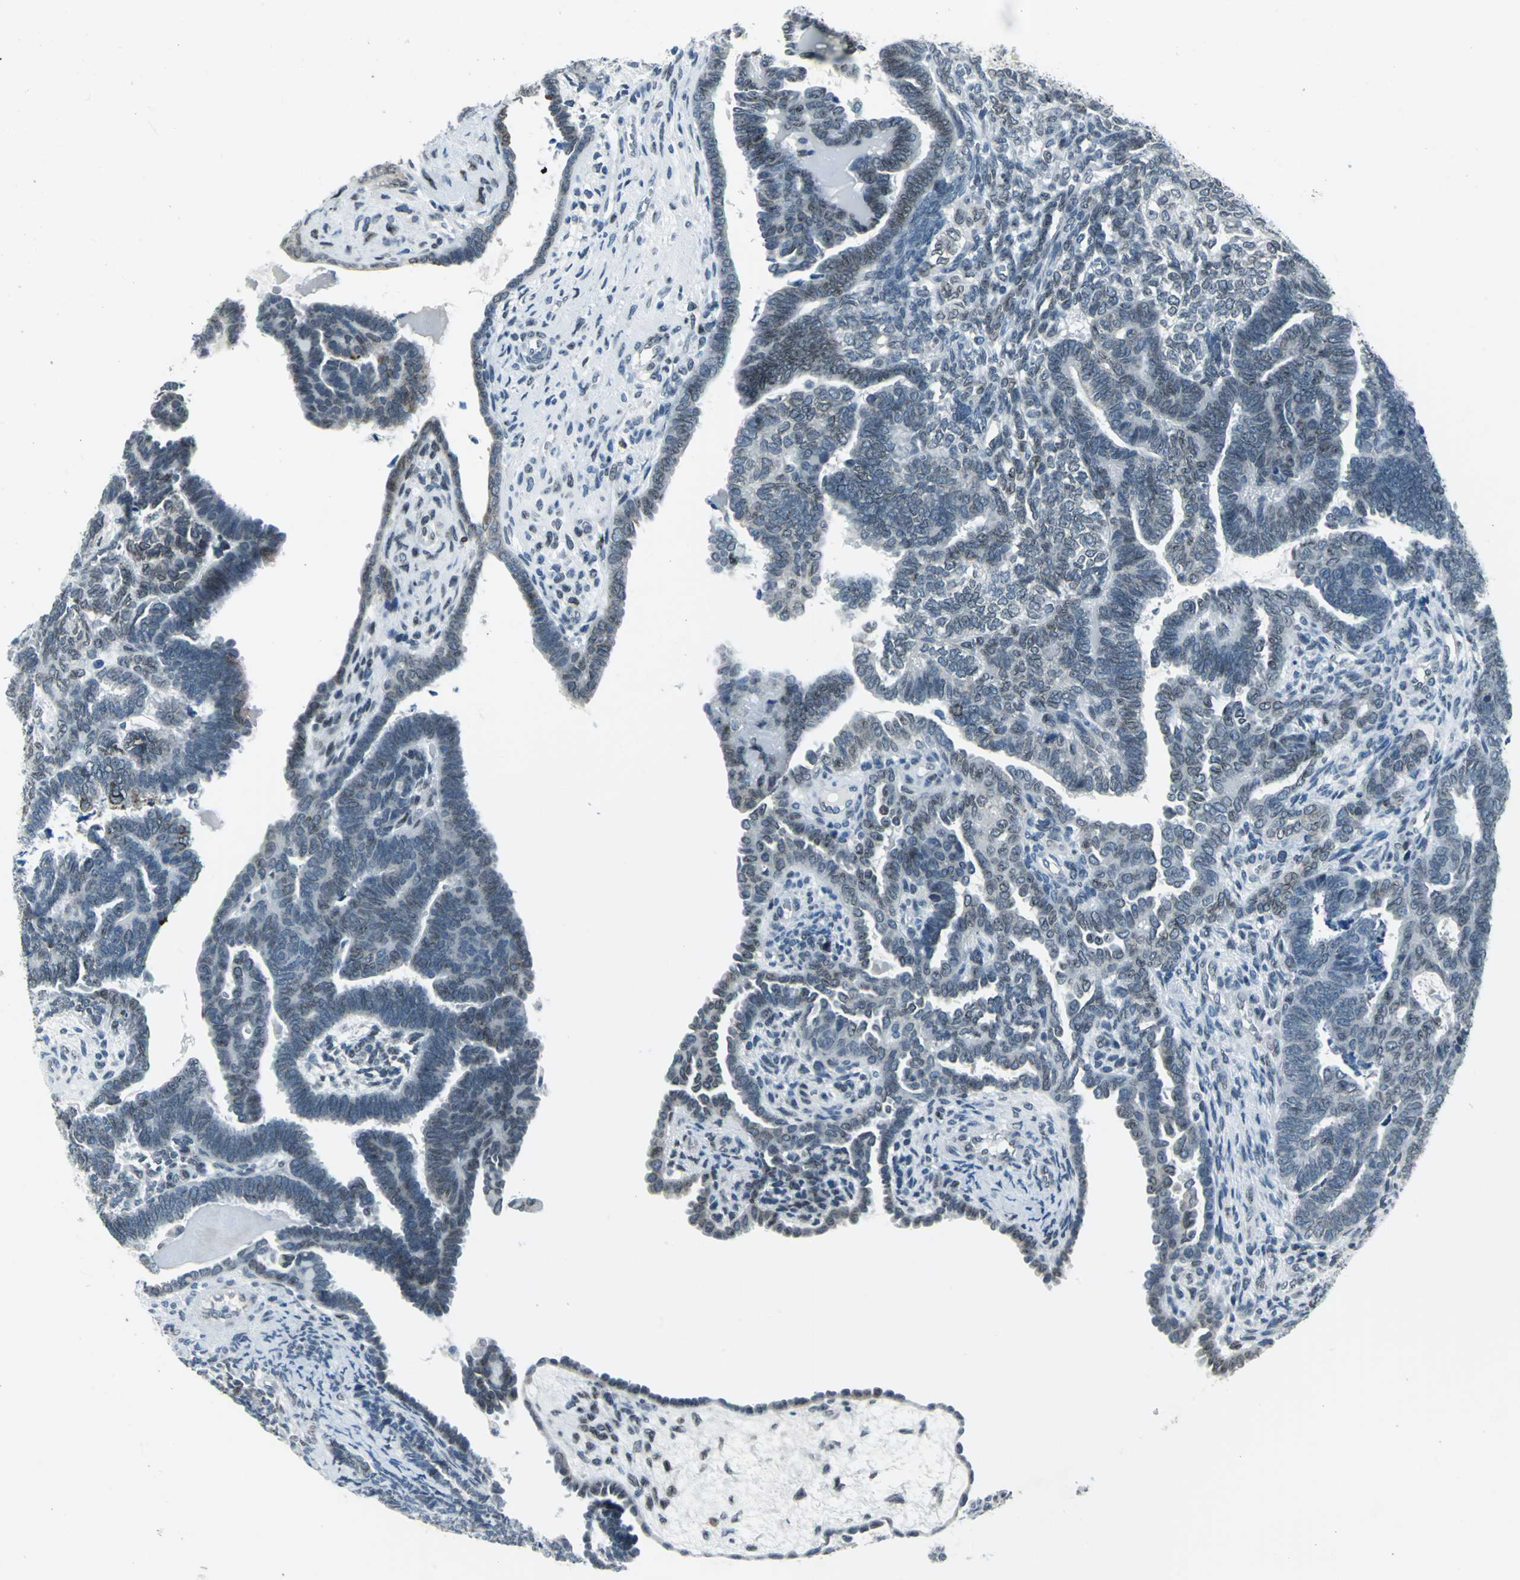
{"staining": {"intensity": "negative", "quantity": "none", "location": "none"}, "tissue": "endometrial cancer", "cell_type": "Tumor cells", "image_type": "cancer", "snomed": [{"axis": "morphology", "description": "Neoplasm, malignant, NOS"}, {"axis": "topography", "description": "Endometrium"}], "caption": "The photomicrograph shows no significant expression in tumor cells of neoplasm (malignant) (endometrial).", "gene": "SNUPN", "patient": {"sex": "female", "age": 74}}